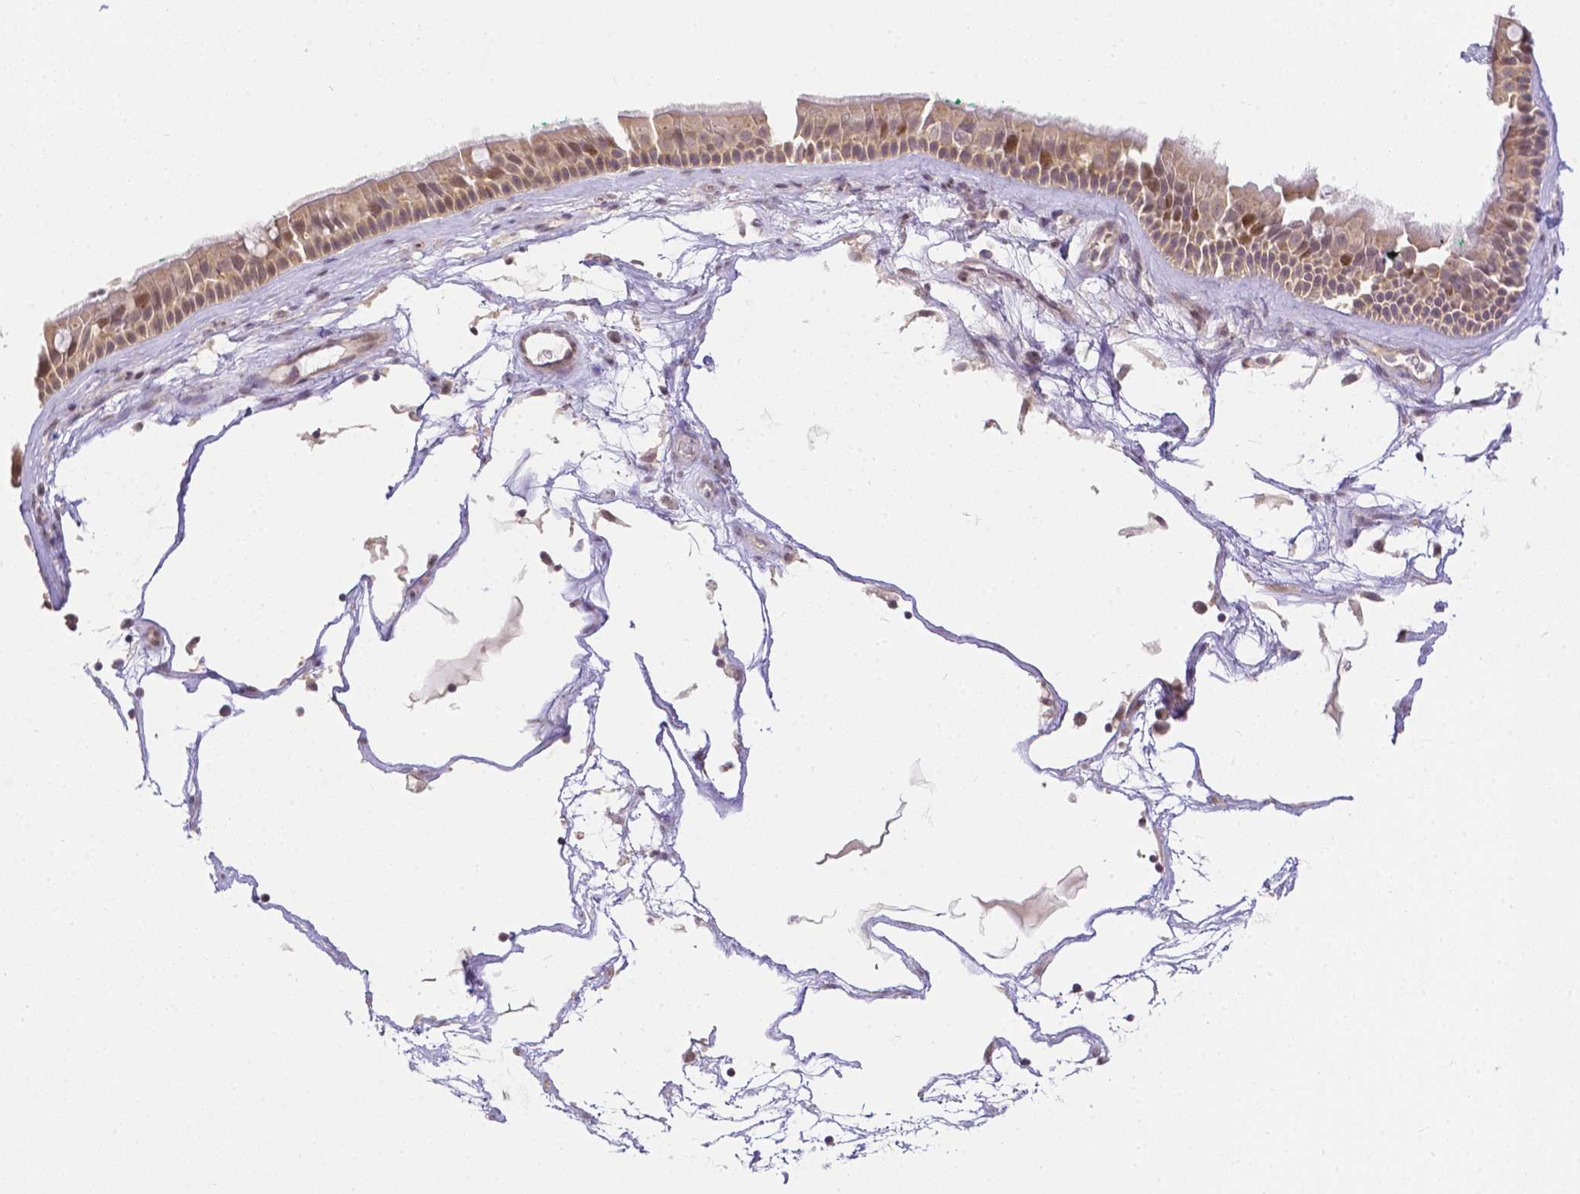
{"staining": {"intensity": "weak", "quantity": ">75%", "location": "cytoplasmic/membranous,nuclear"}, "tissue": "nasopharynx", "cell_type": "Respiratory epithelial cells", "image_type": "normal", "snomed": [{"axis": "morphology", "description": "Normal tissue, NOS"}, {"axis": "topography", "description": "Nasopharynx"}], "caption": "Protein expression analysis of unremarkable nasopharynx reveals weak cytoplasmic/membranous,nuclear positivity in approximately >75% of respiratory epithelial cells.", "gene": "ZNF280B", "patient": {"sex": "male", "age": 68}}